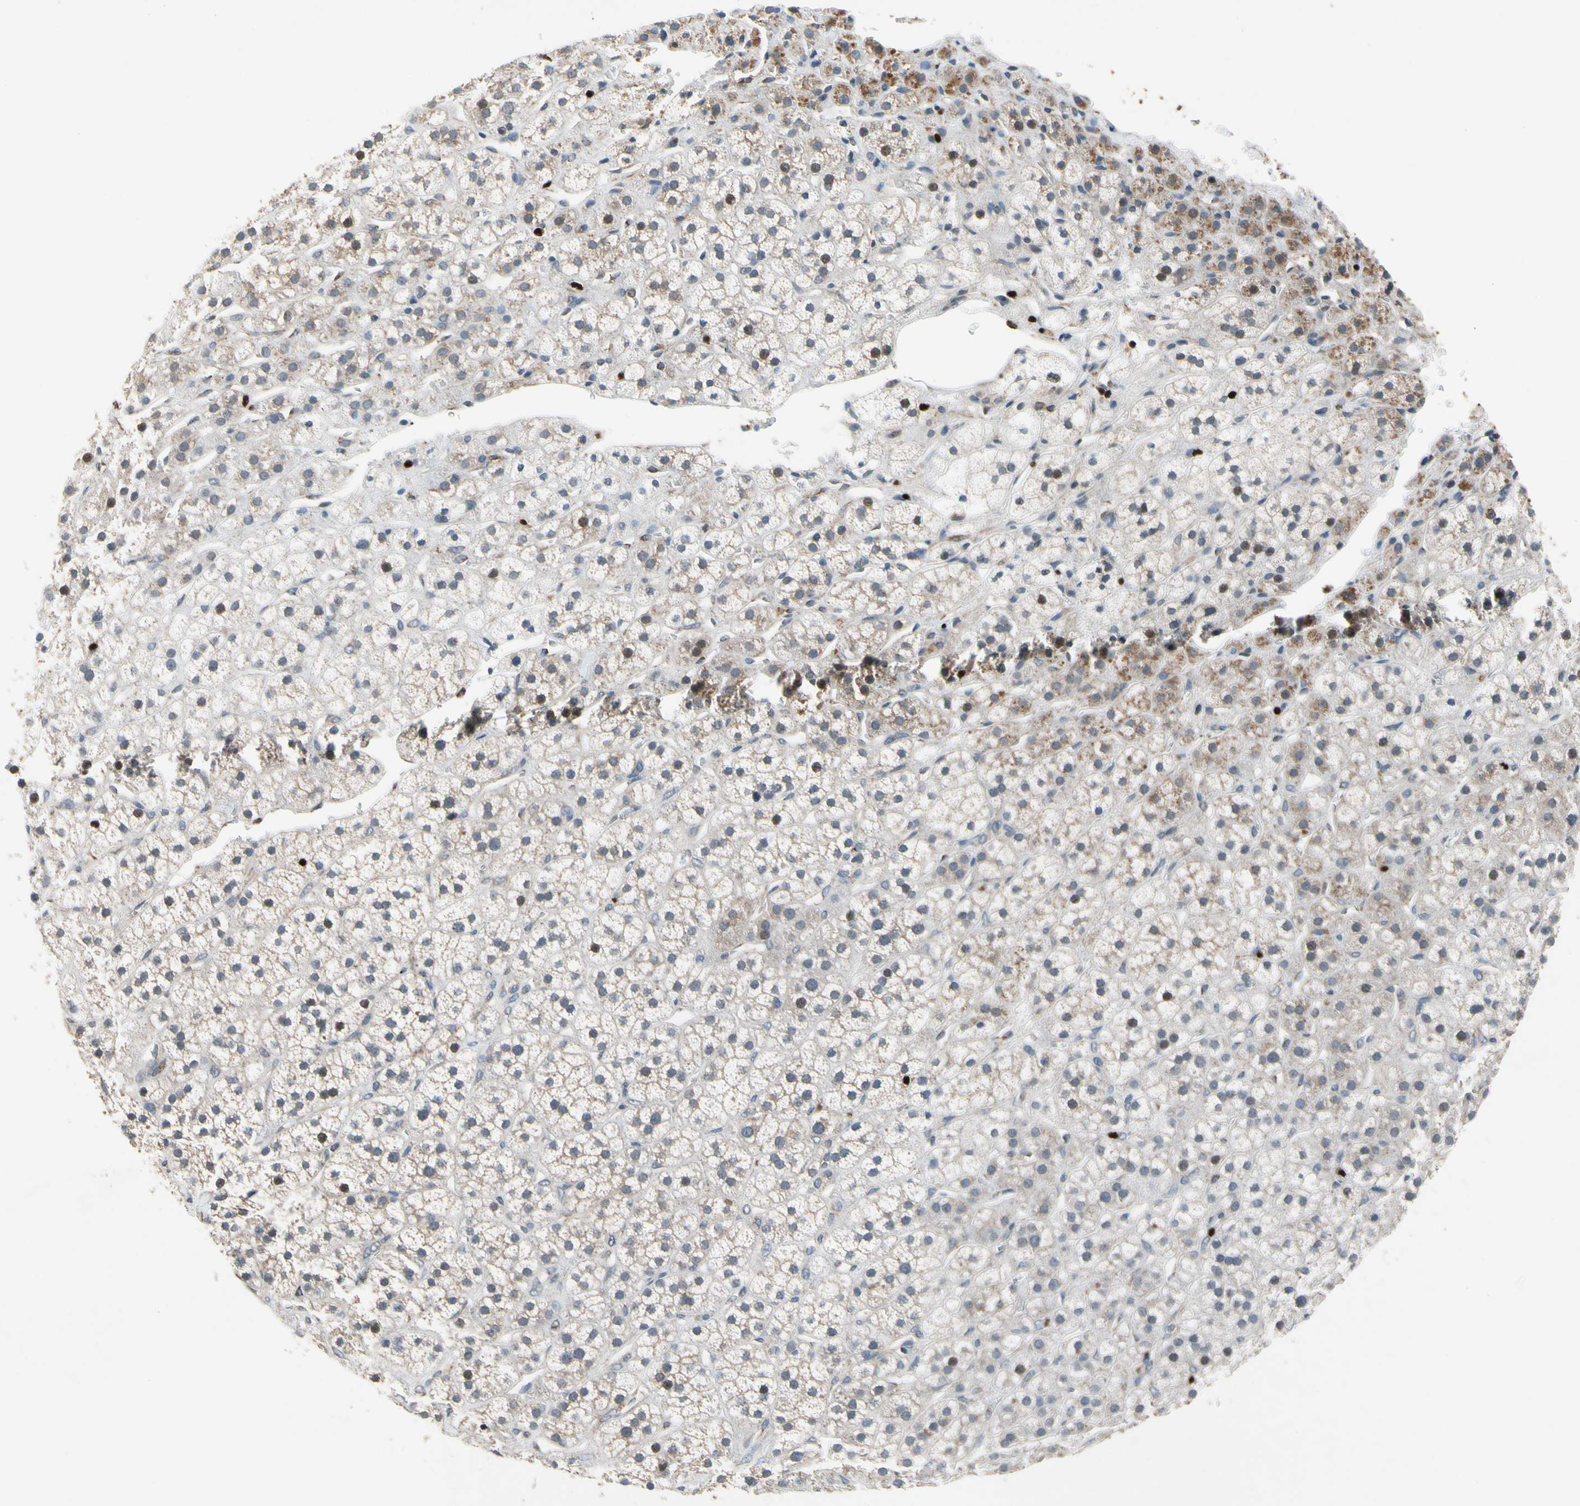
{"staining": {"intensity": "weak", "quantity": ">75%", "location": "cytoplasmic/membranous"}, "tissue": "adrenal gland", "cell_type": "Glandular cells", "image_type": "normal", "snomed": [{"axis": "morphology", "description": "Normal tissue, NOS"}, {"axis": "topography", "description": "Adrenal gland"}], "caption": "High-magnification brightfield microscopy of benign adrenal gland stained with DAB (brown) and counterstained with hematoxylin (blue). glandular cells exhibit weak cytoplasmic/membranous positivity is present in approximately>75% of cells.", "gene": "TBX21", "patient": {"sex": "male", "age": 56}}